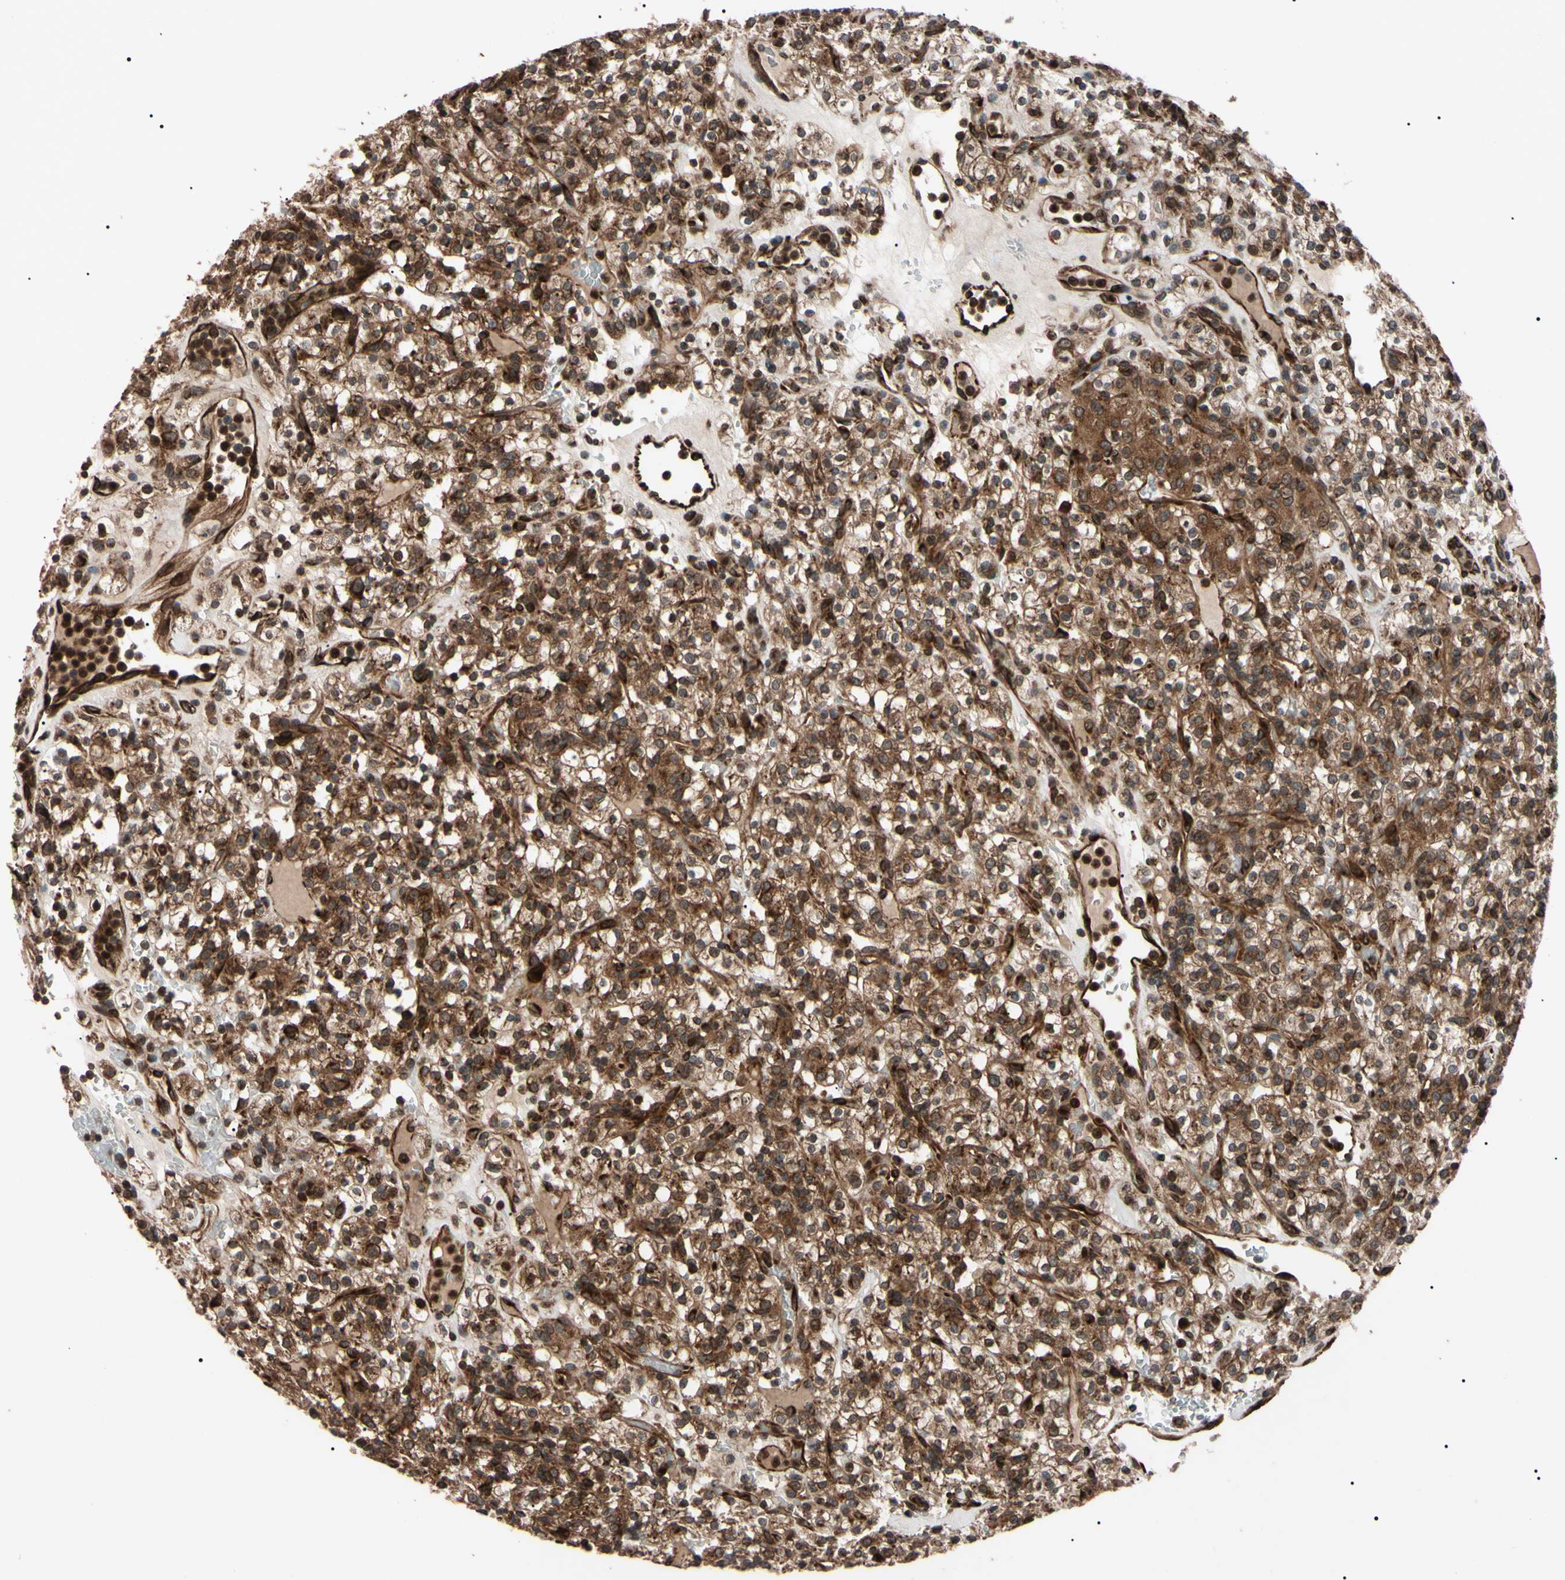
{"staining": {"intensity": "strong", "quantity": ">75%", "location": "cytoplasmic/membranous"}, "tissue": "renal cancer", "cell_type": "Tumor cells", "image_type": "cancer", "snomed": [{"axis": "morphology", "description": "Normal tissue, NOS"}, {"axis": "morphology", "description": "Adenocarcinoma, NOS"}, {"axis": "topography", "description": "Kidney"}], "caption": "The micrograph shows staining of adenocarcinoma (renal), revealing strong cytoplasmic/membranous protein expression (brown color) within tumor cells.", "gene": "GUCY1B1", "patient": {"sex": "female", "age": 72}}